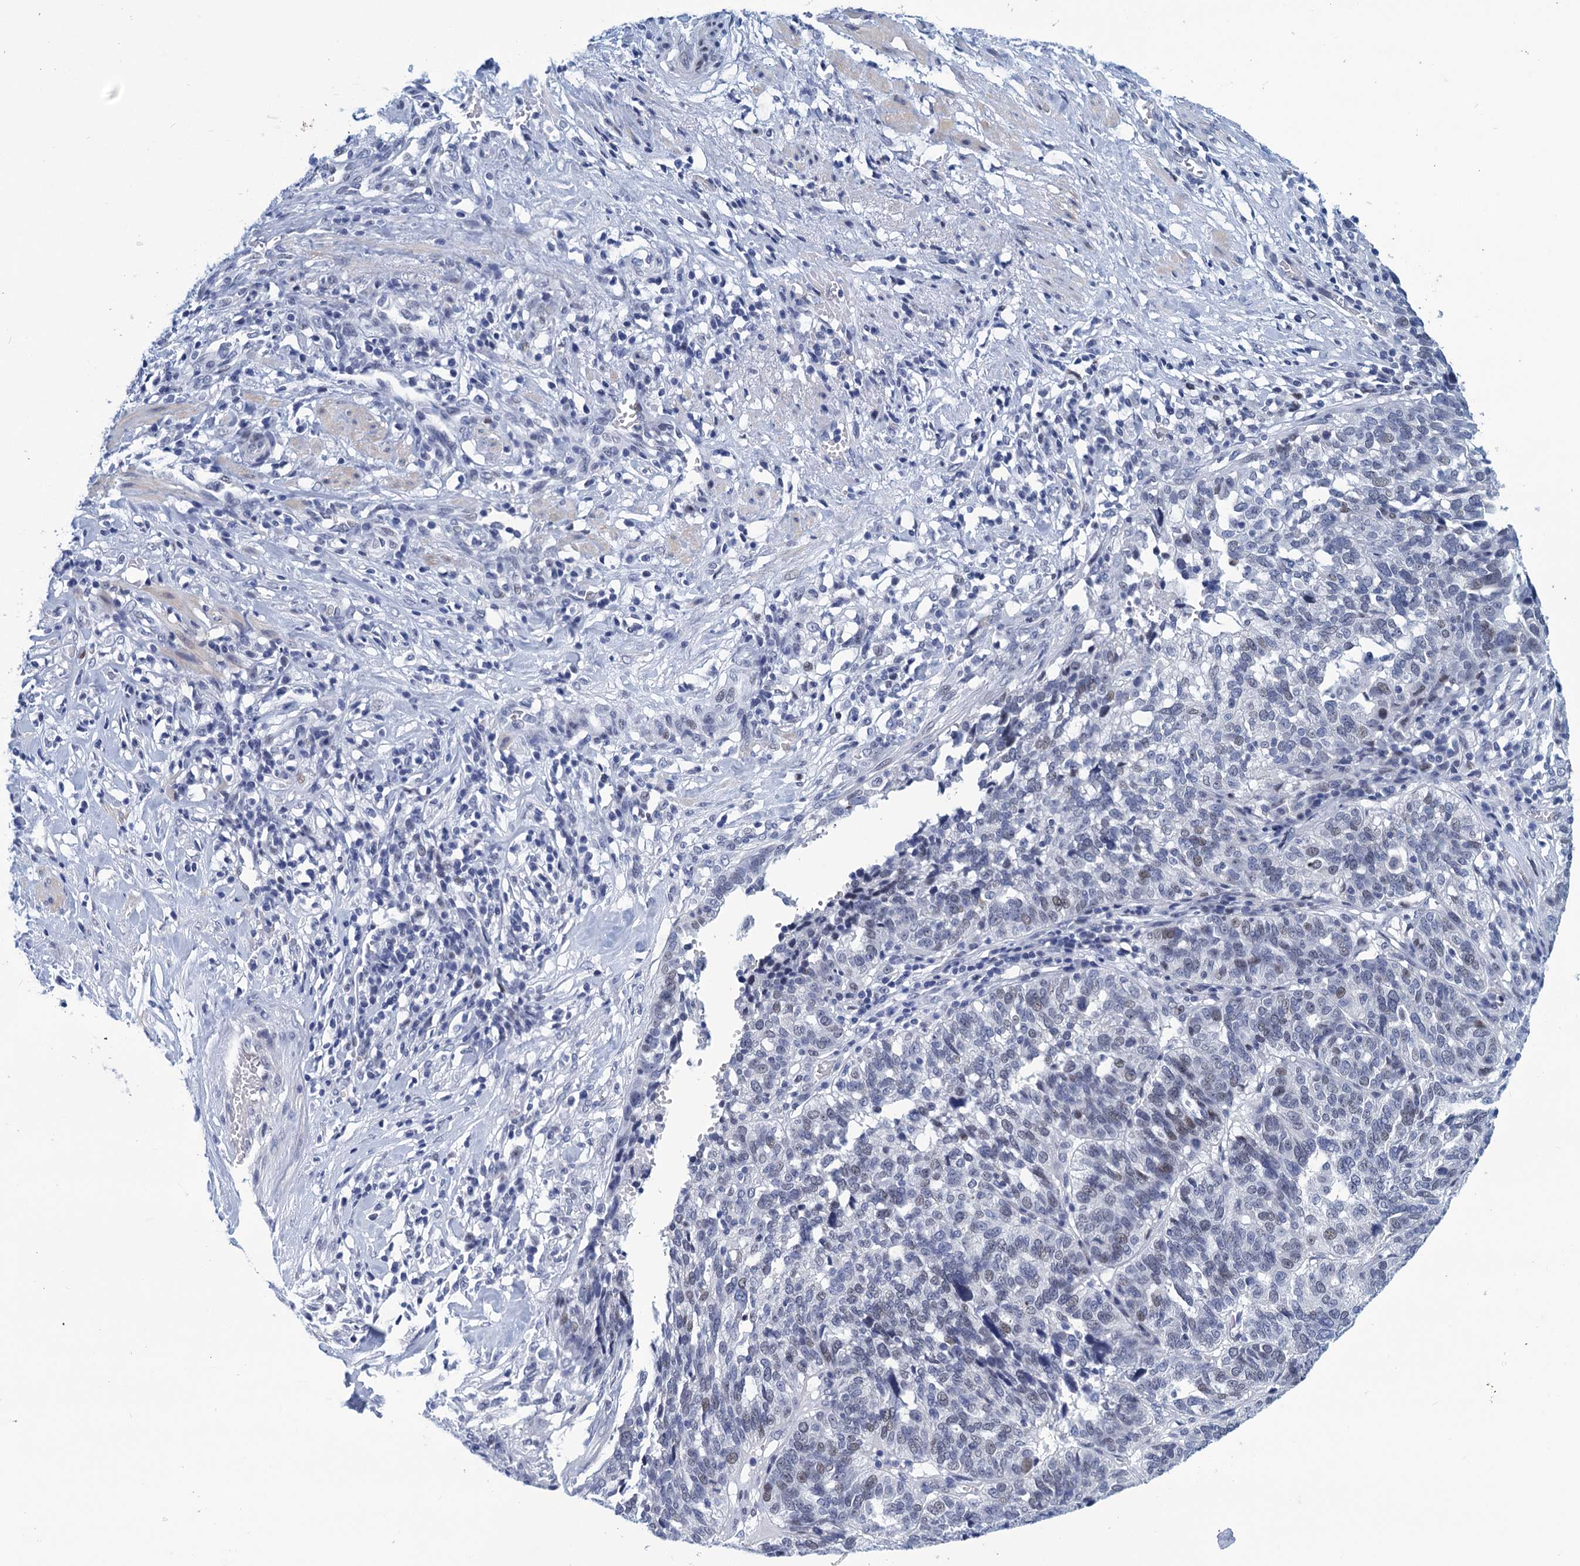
{"staining": {"intensity": "weak", "quantity": "<25%", "location": "nuclear"}, "tissue": "ovarian cancer", "cell_type": "Tumor cells", "image_type": "cancer", "snomed": [{"axis": "morphology", "description": "Cystadenocarcinoma, serous, NOS"}, {"axis": "topography", "description": "Ovary"}], "caption": "High magnification brightfield microscopy of ovarian cancer stained with DAB (brown) and counterstained with hematoxylin (blue): tumor cells show no significant staining.", "gene": "GINS3", "patient": {"sex": "female", "age": 59}}